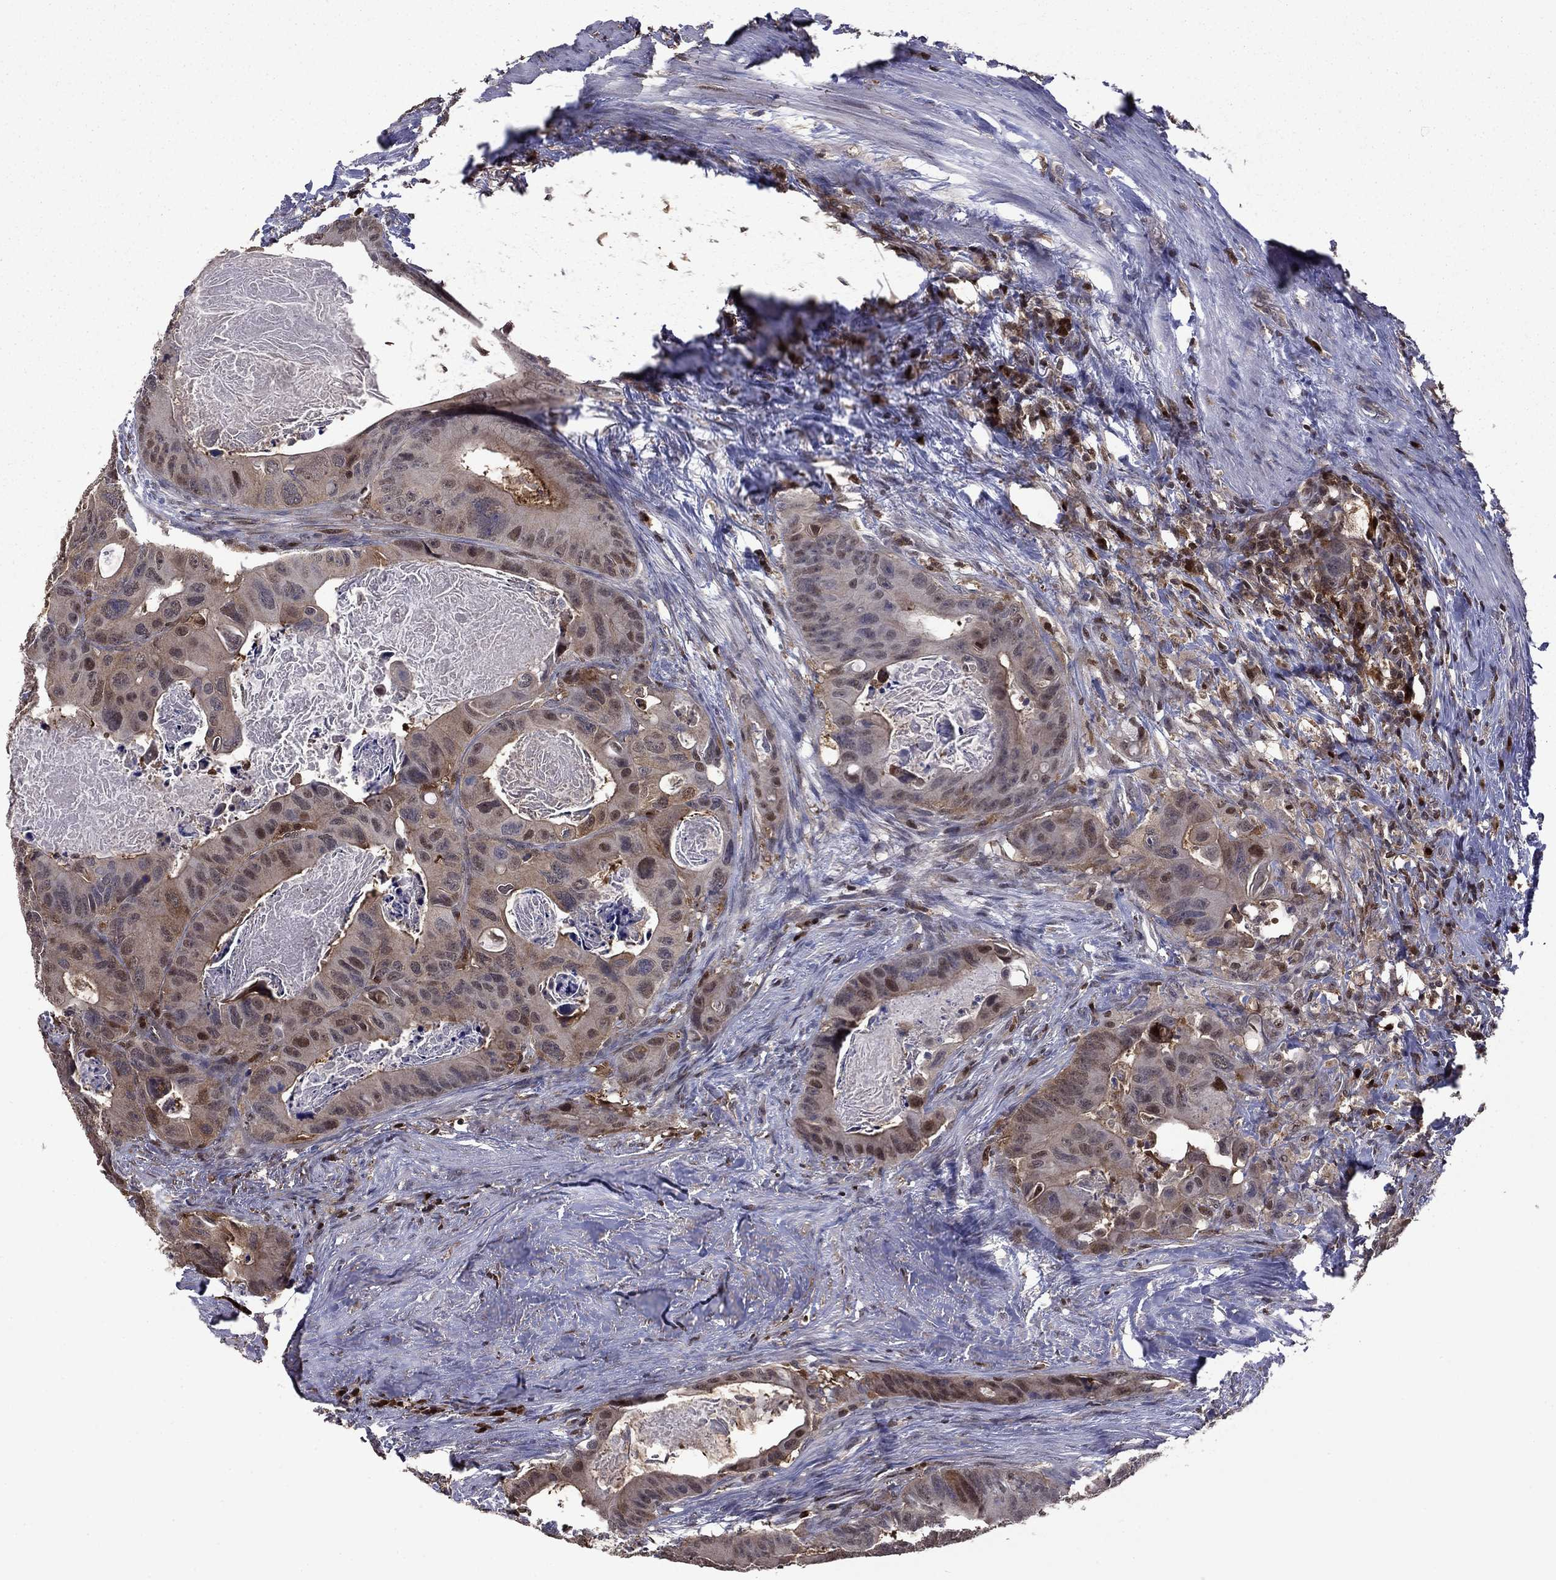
{"staining": {"intensity": "moderate", "quantity": "<25%", "location": "nuclear"}, "tissue": "colorectal cancer", "cell_type": "Tumor cells", "image_type": "cancer", "snomed": [{"axis": "morphology", "description": "Adenocarcinoma, NOS"}, {"axis": "topography", "description": "Rectum"}], "caption": "Human colorectal cancer stained with a protein marker demonstrates moderate staining in tumor cells.", "gene": "APPBP2", "patient": {"sex": "male", "age": 64}}